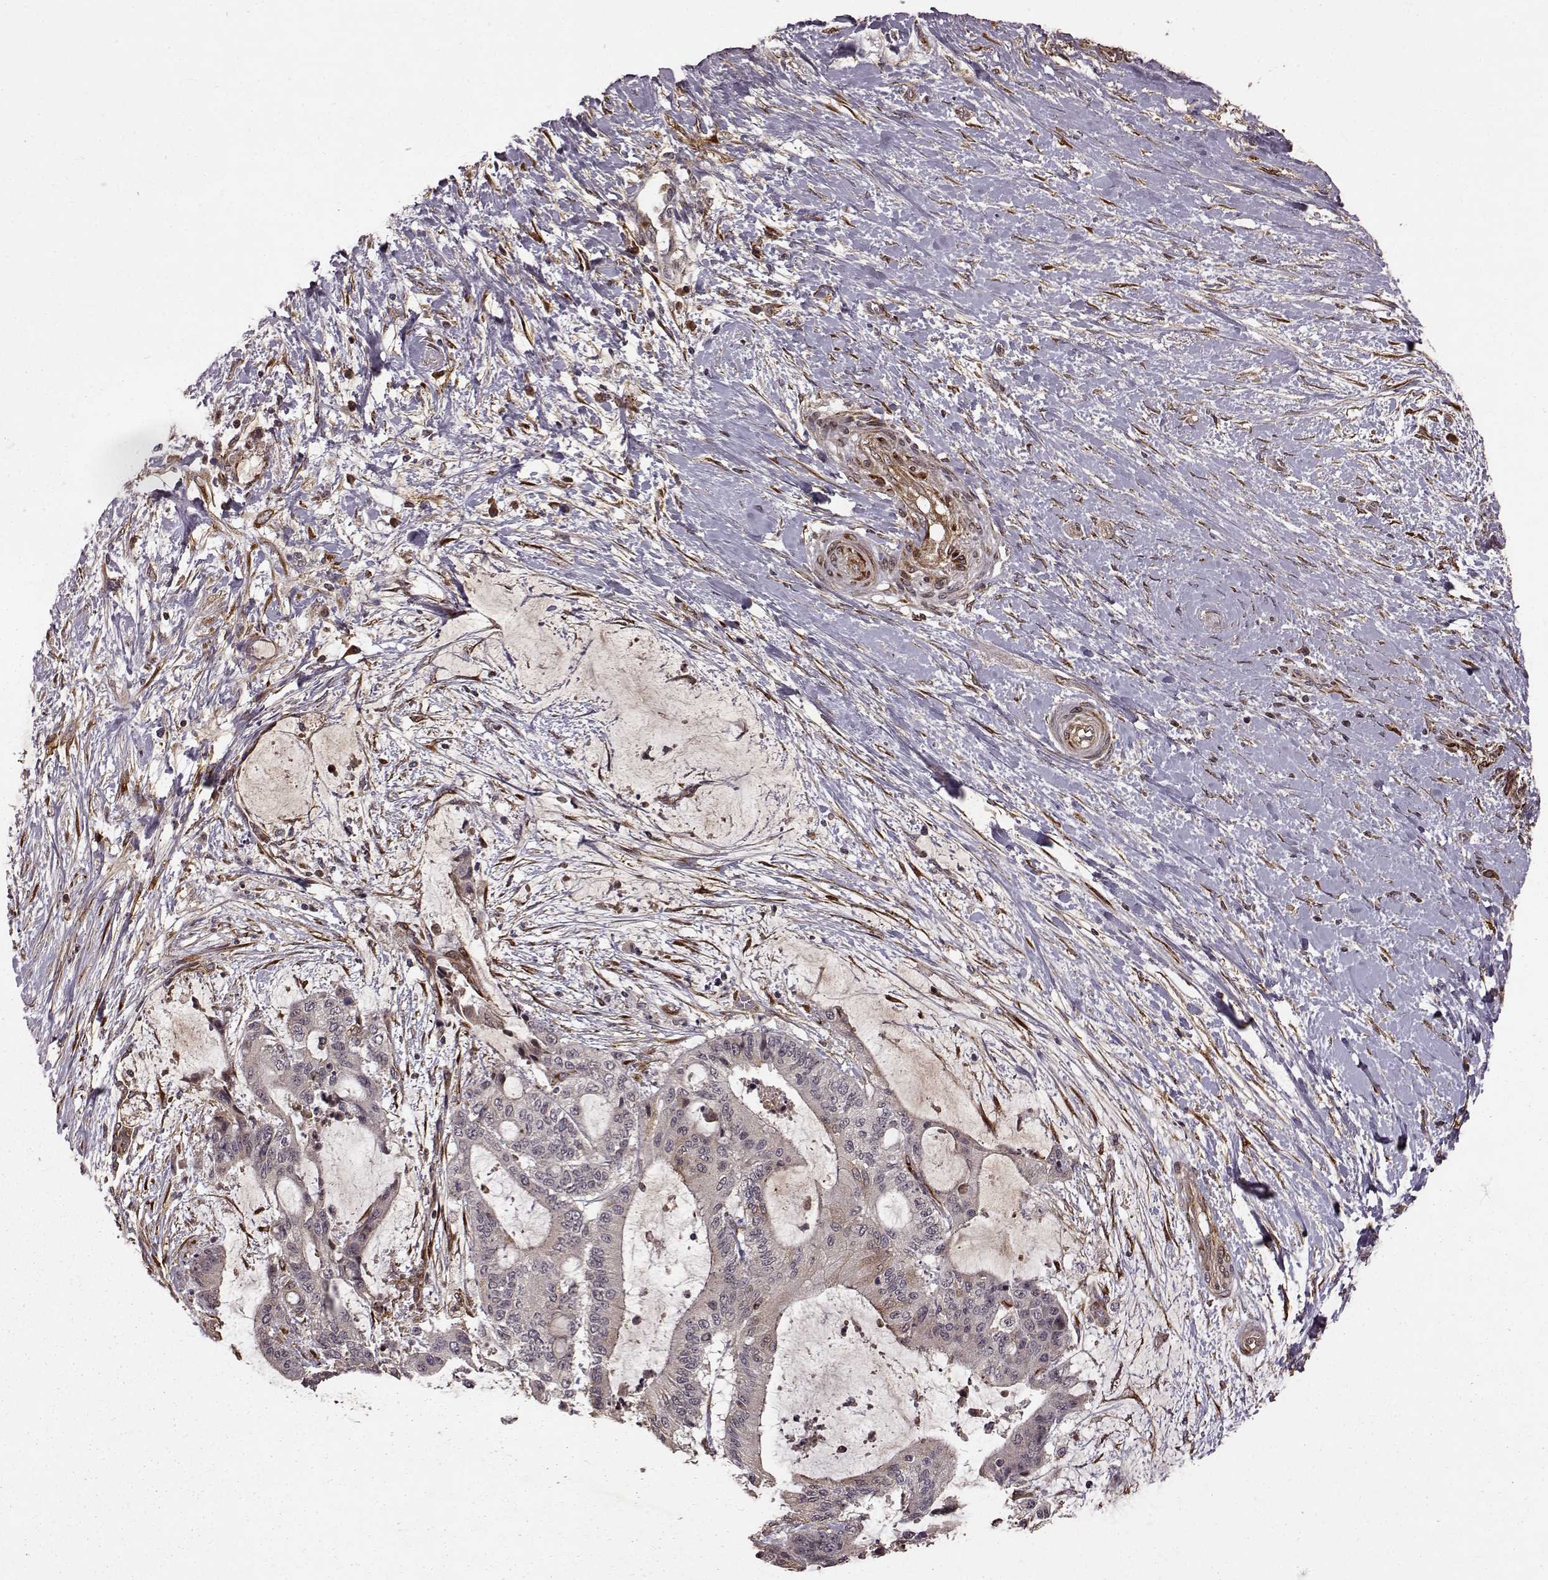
{"staining": {"intensity": "weak", "quantity": "25%-75%", "location": "cytoplasmic/membranous"}, "tissue": "liver cancer", "cell_type": "Tumor cells", "image_type": "cancer", "snomed": [{"axis": "morphology", "description": "Cholangiocarcinoma"}, {"axis": "topography", "description": "Liver"}], "caption": "This photomicrograph reveals immunohistochemistry staining of liver cancer (cholangiocarcinoma), with low weak cytoplasmic/membranous staining in approximately 25%-75% of tumor cells.", "gene": "FSTL1", "patient": {"sex": "female", "age": 73}}